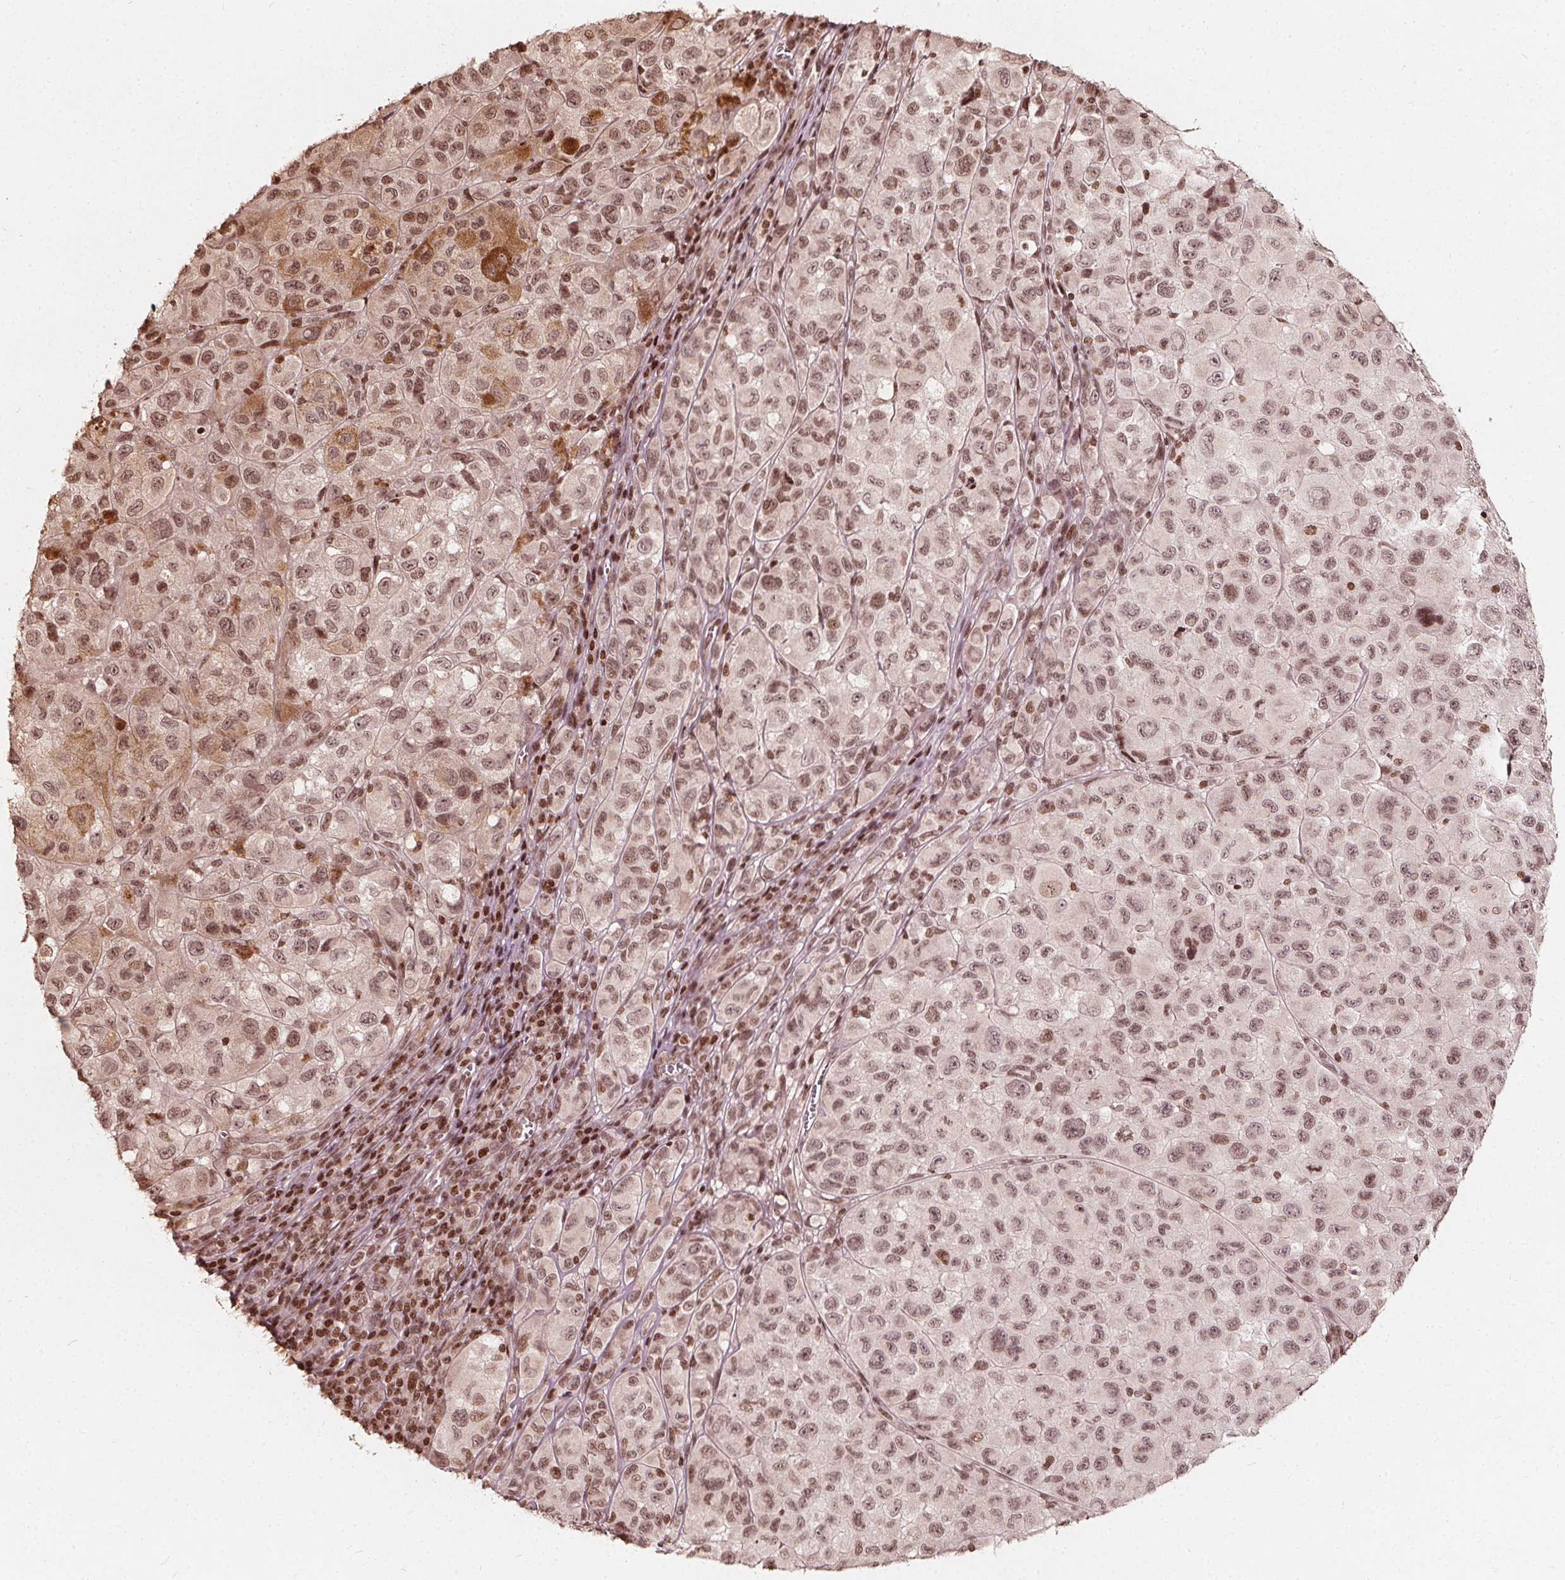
{"staining": {"intensity": "moderate", "quantity": ">75%", "location": "nuclear"}, "tissue": "melanoma", "cell_type": "Tumor cells", "image_type": "cancer", "snomed": [{"axis": "morphology", "description": "Malignant melanoma, NOS"}, {"axis": "topography", "description": "Skin"}], "caption": "The histopathology image shows staining of melanoma, revealing moderate nuclear protein positivity (brown color) within tumor cells.", "gene": "H3C14", "patient": {"sex": "male", "age": 93}}